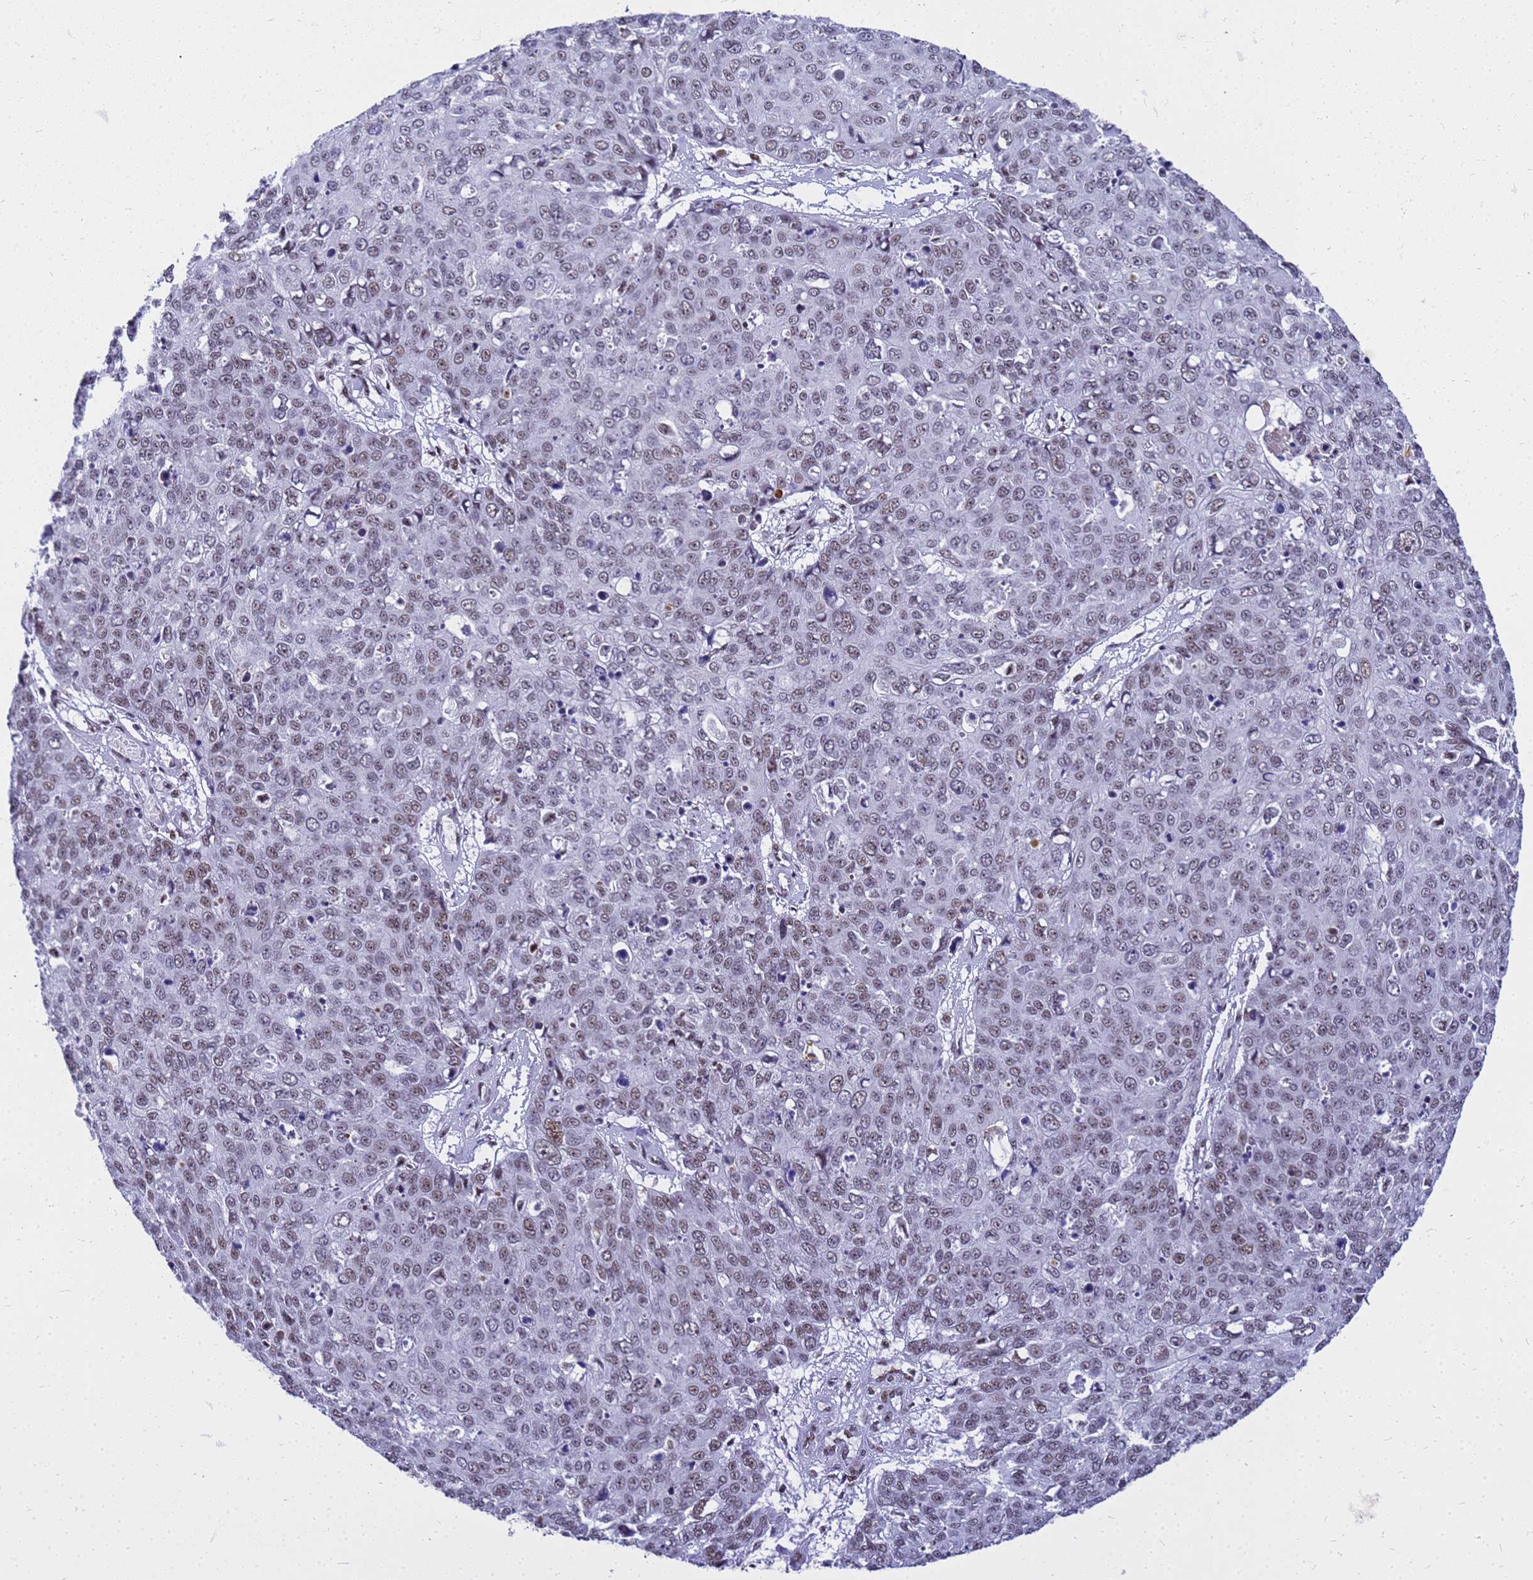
{"staining": {"intensity": "weak", "quantity": "25%-75%", "location": "nuclear"}, "tissue": "skin cancer", "cell_type": "Tumor cells", "image_type": "cancer", "snomed": [{"axis": "morphology", "description": "Squamous cell carcinoma, NOS"}, {"axis": "topography", "description": "Skin"}], "caption": "The image displays staining of skin cancer (squamous cell carcinoma), revealing weak nuclear protein positivity (brown color) within tumor cells.", "gene": "SART3", "patient": {"sex": "male", "age": 71}}